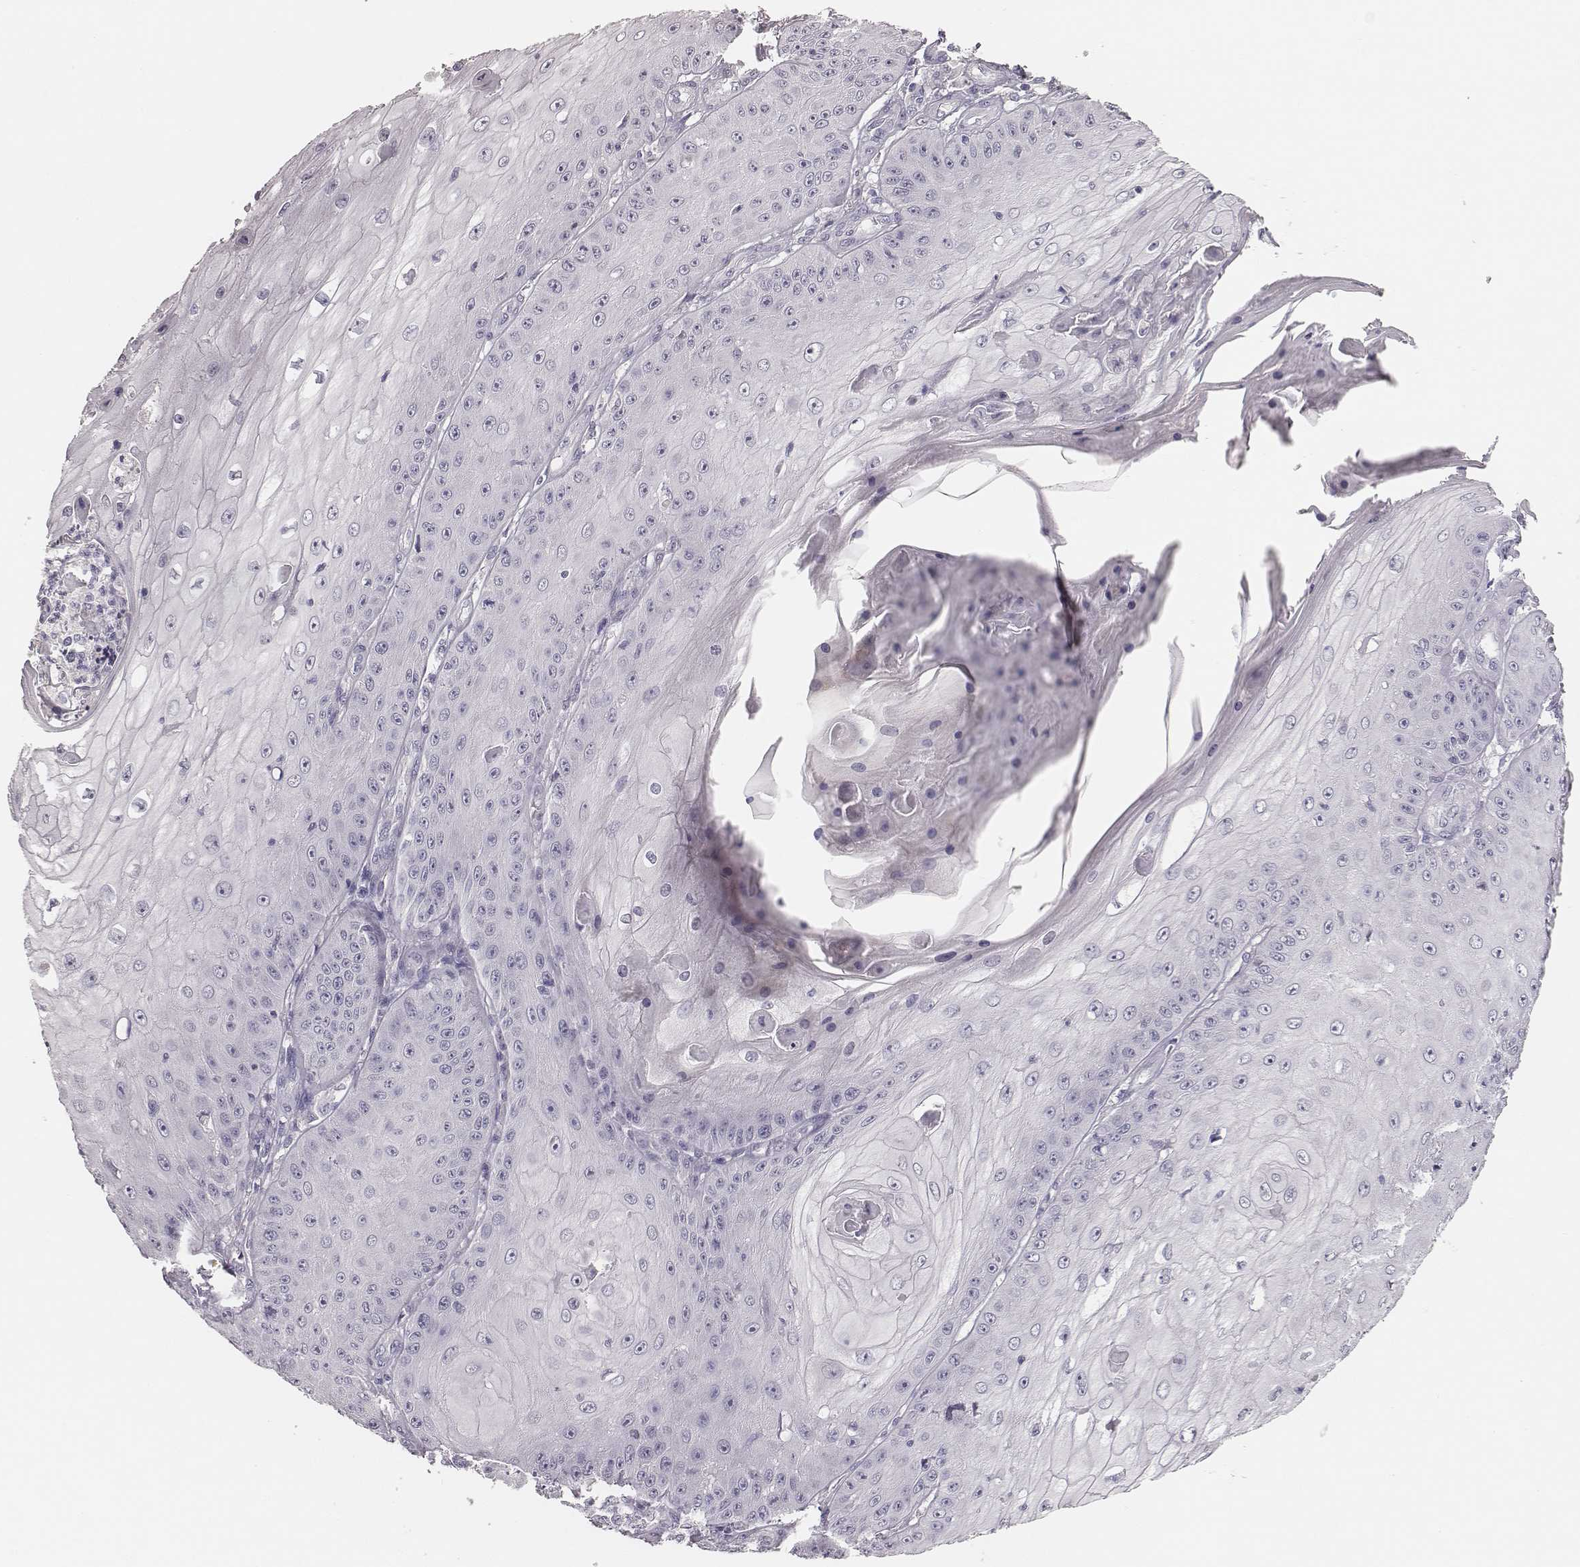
{"staining": {"intensity": "negative", "quantity": "none", "location": "none"}, "tissue": "skin cancer", "cell_type": "Tumor cells", "image_type": "cancer", "snomed": [{"axis": "morphology", "description": "Squamous cell carcinoma, NOS"}, {"axis": "topography", "description": "Skin"}], "caption": "Tumor cells show no significant positivity in skin squamous cell carcinoma.", "gene": "MYH6", "patient": {"sex": "male", "age": 70}}